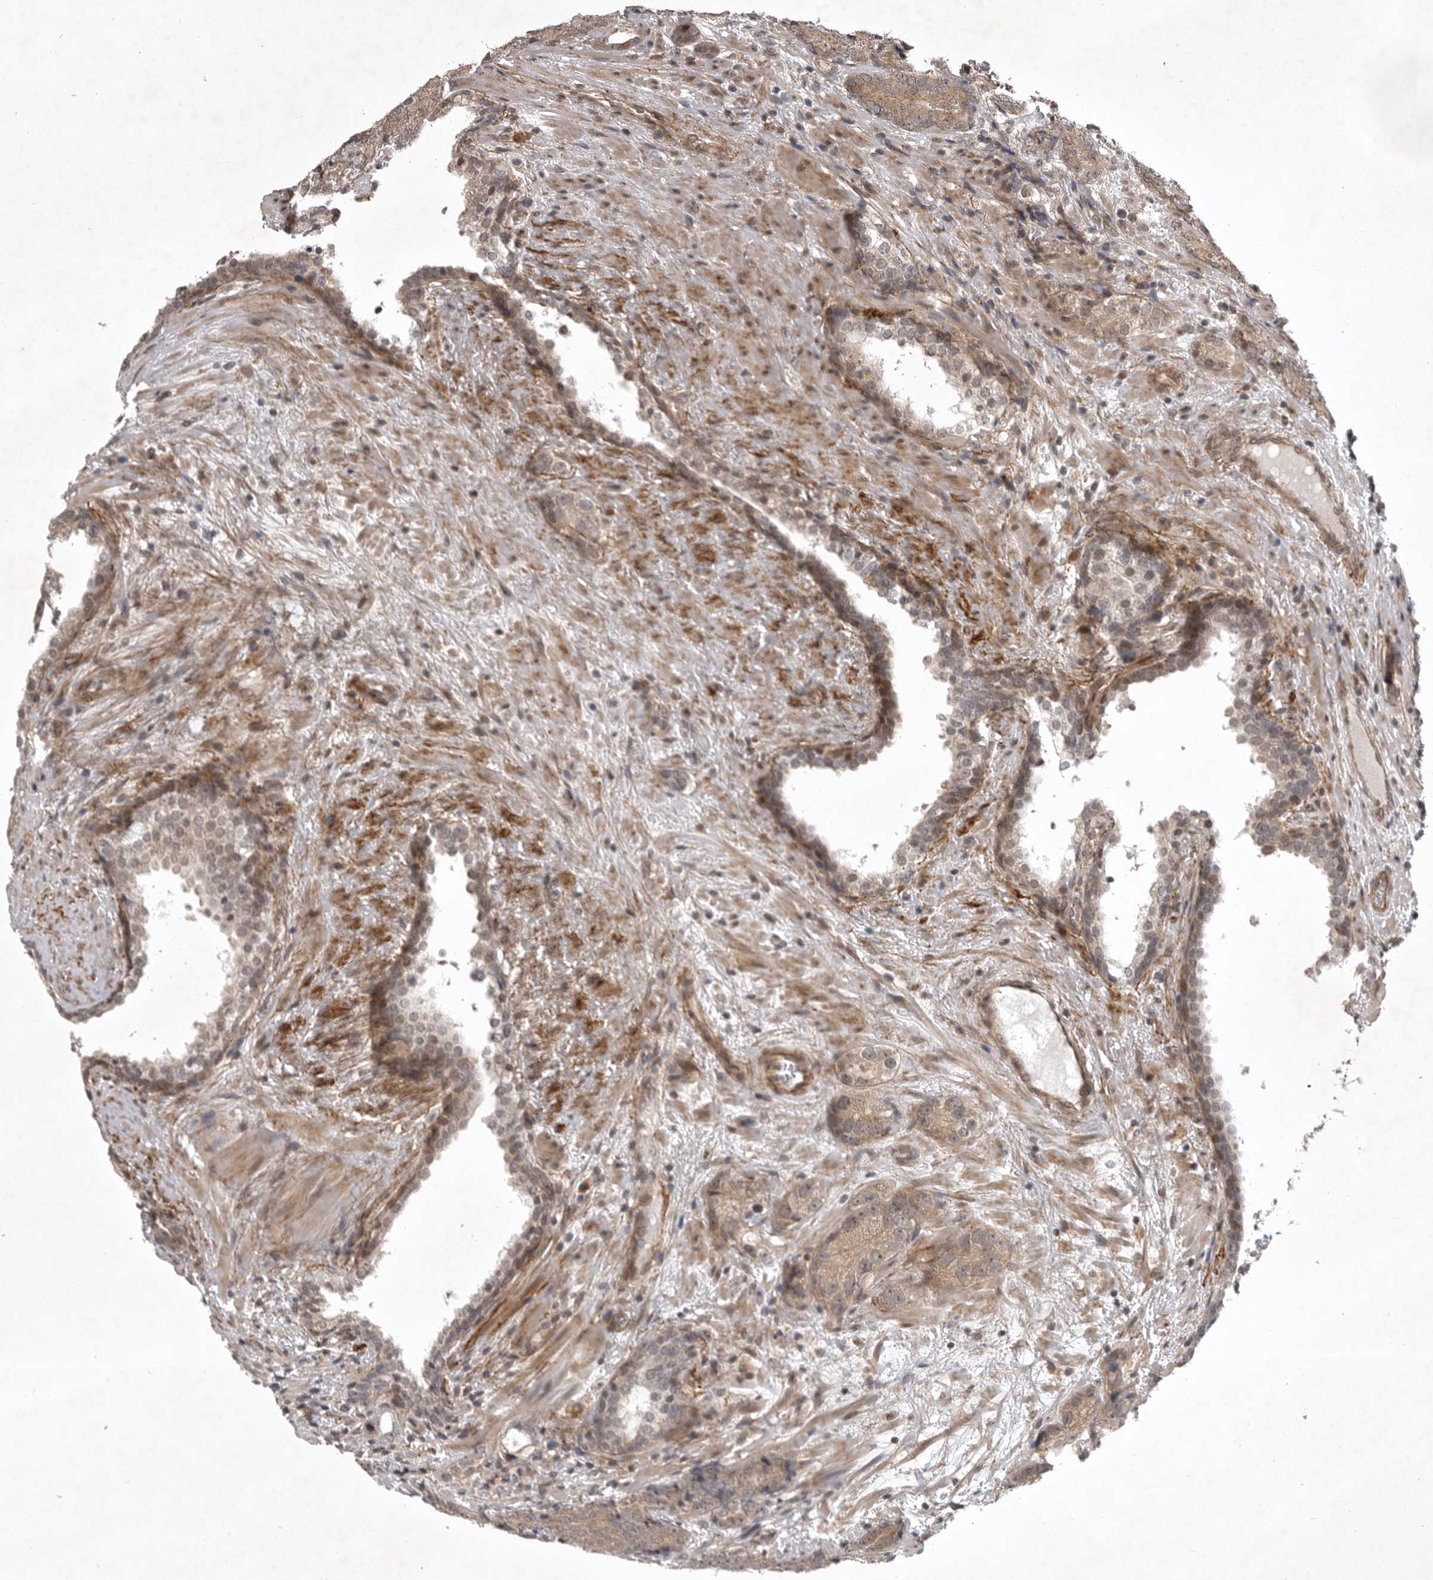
{"staining": {"intensity": "weak", "quantity": ">75%", "location": "cytoplasmic/membranous"}, "tissue": "prostate cancer", "cell_type": "Tumor cells", "image_type": "cancer", "snomed": [{"axis": "morphology", "description": "Adenocarcinoma, High grade"}, {"axis": "topography", "description": "Prostate"}], "caption": "DAB (3,3'-diaminobenzidine) immunohistochemical staining of human prostate adenocarcinoma (high-grade) exhibits weak cytoplasmic/membranous protein positivity in approximately >75% of tumor cells.", "gene": "SNX16", "patient": {"sex": "male", "age": 56}}